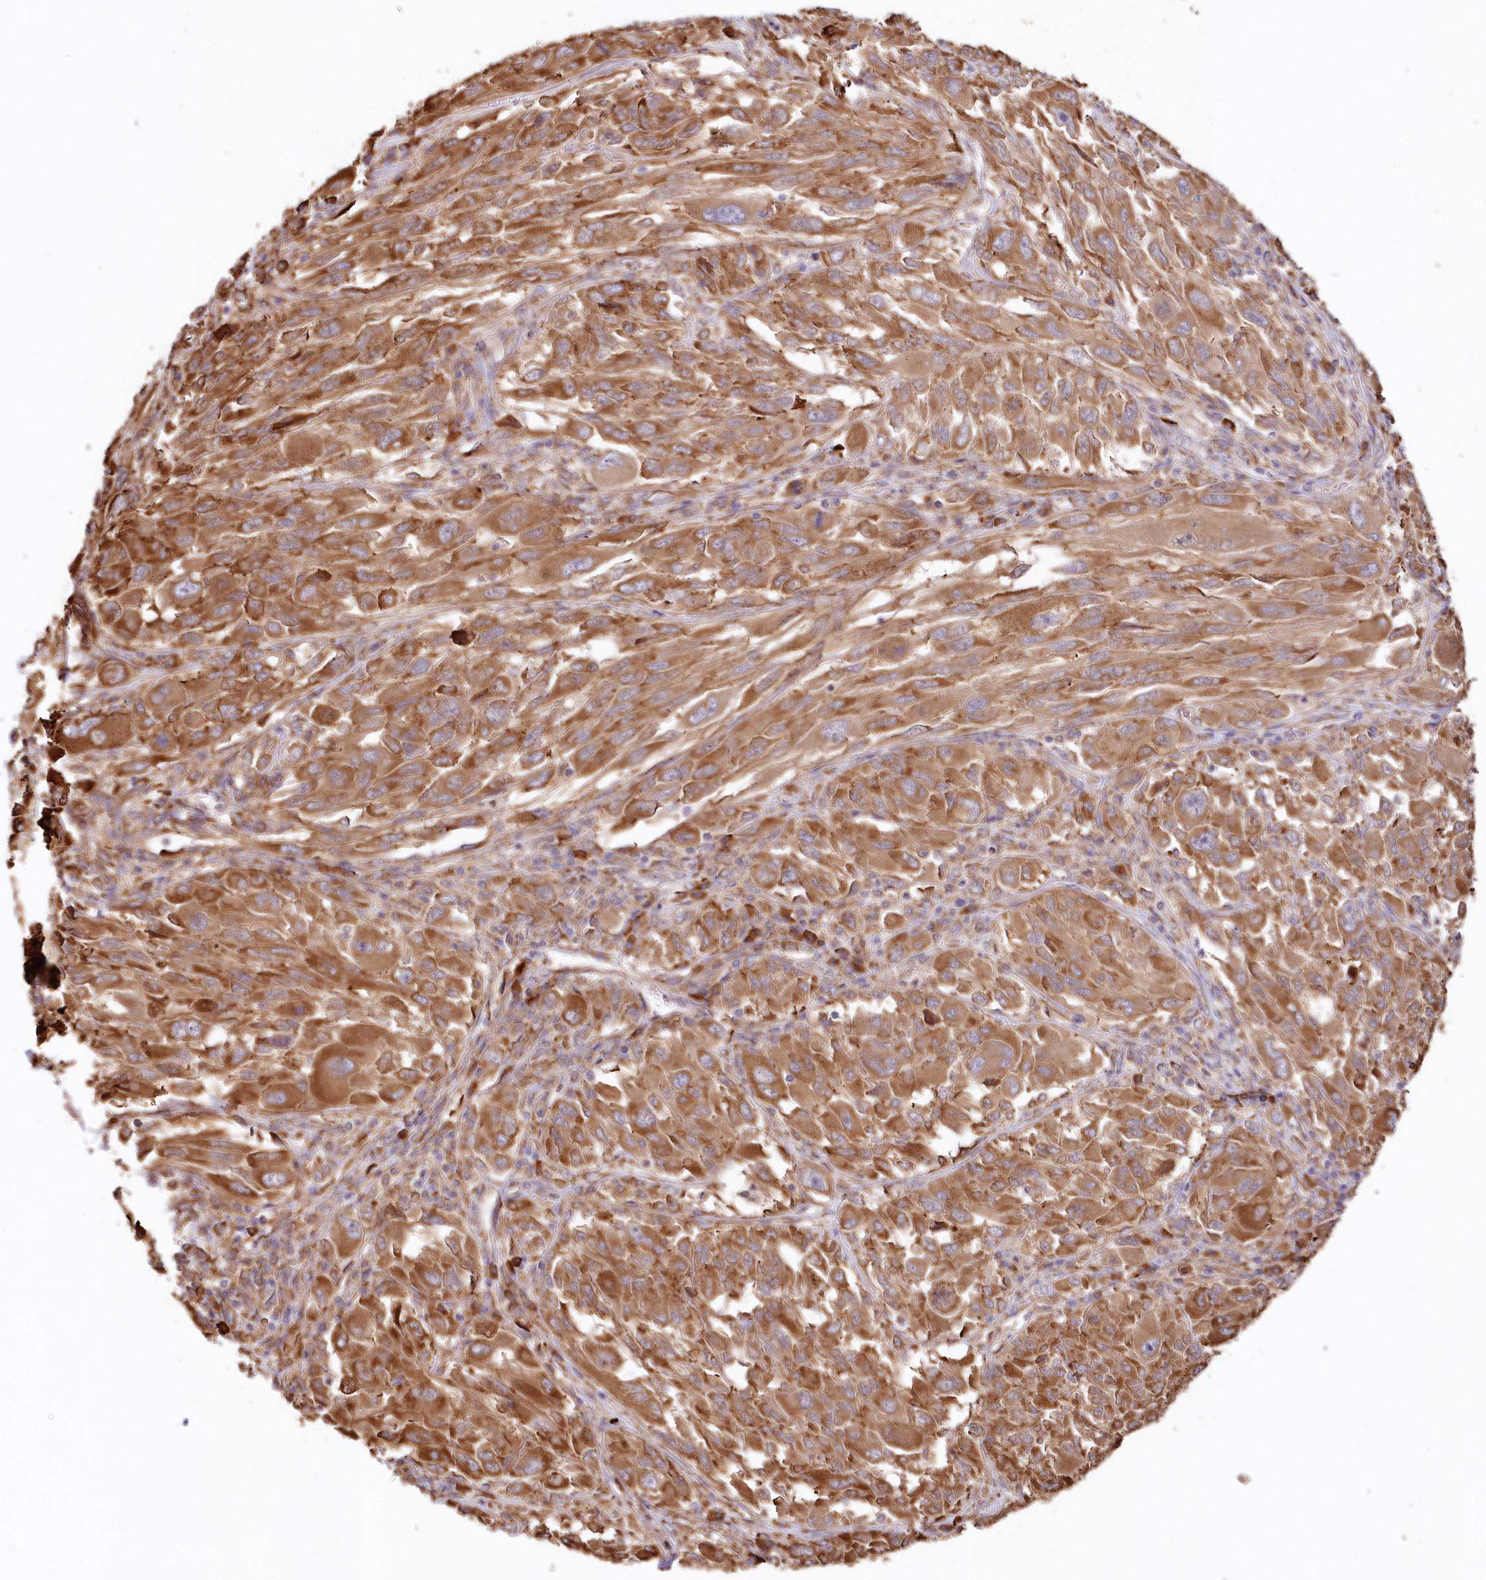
{"staining": {"intensity": "strong", "quantity": ">75%", "location": "cytoplasmic/membranous"}, "tissue": "melanoma", "cell_type": "Tumor cells", "image_type": "cancer", "snomed": [{"axis": "morphology", "description": "Malignant melanoma, NOS"}, {"axis": "topography", "description": "Skin"}], "caption": "This photomicrograph reveals malignant melanoma stained with immunohistochemistry (IHC) to label a protein in brown. The cytoplasmic/membranous of tumor cells show strong positivity for the protein. Nuclei are counter-stained blue.", "gene": "VEGFA", "patient": {"sex": "female", "age": 91}}